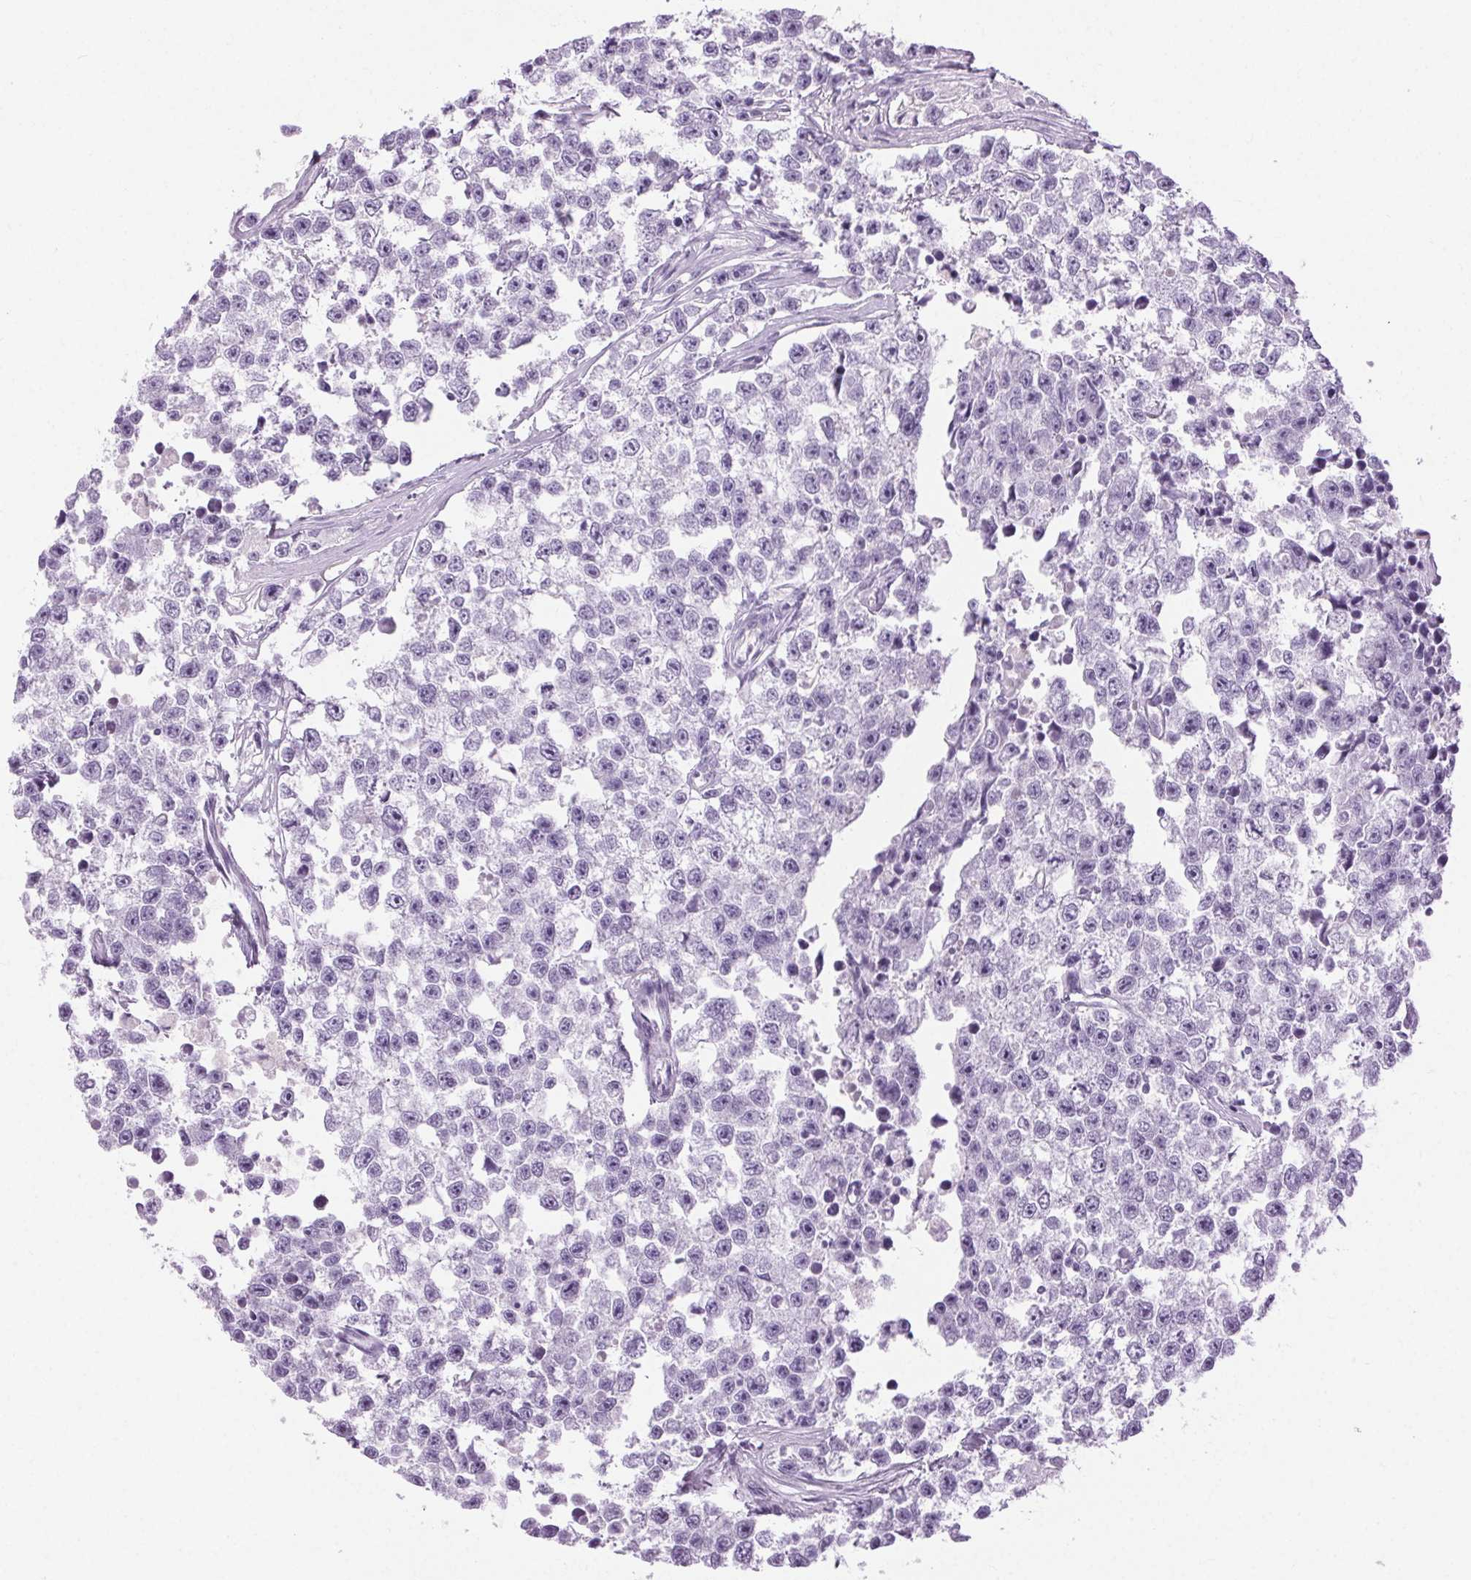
{"staining": {"intensity": "negative", "quantity": "none", "location": "none"}, "tissue": "testis cancer", "cell_type": "Tumor cells", "image_type": "cancer", "snomed": [{"axis": "morphology", "description": "Seminoma, NOS"}, {"axis": "topography", "description": "Testis"}], "caption": "Immunohistochemistry of testis seminoma exhibits no expression in tumor cells. (DAB immunohistochemistry (IHC) visualized using brightfield microscopy, high magnification).", "gene": "BEND2", "patient": {"sex": "male", "age": 26}}